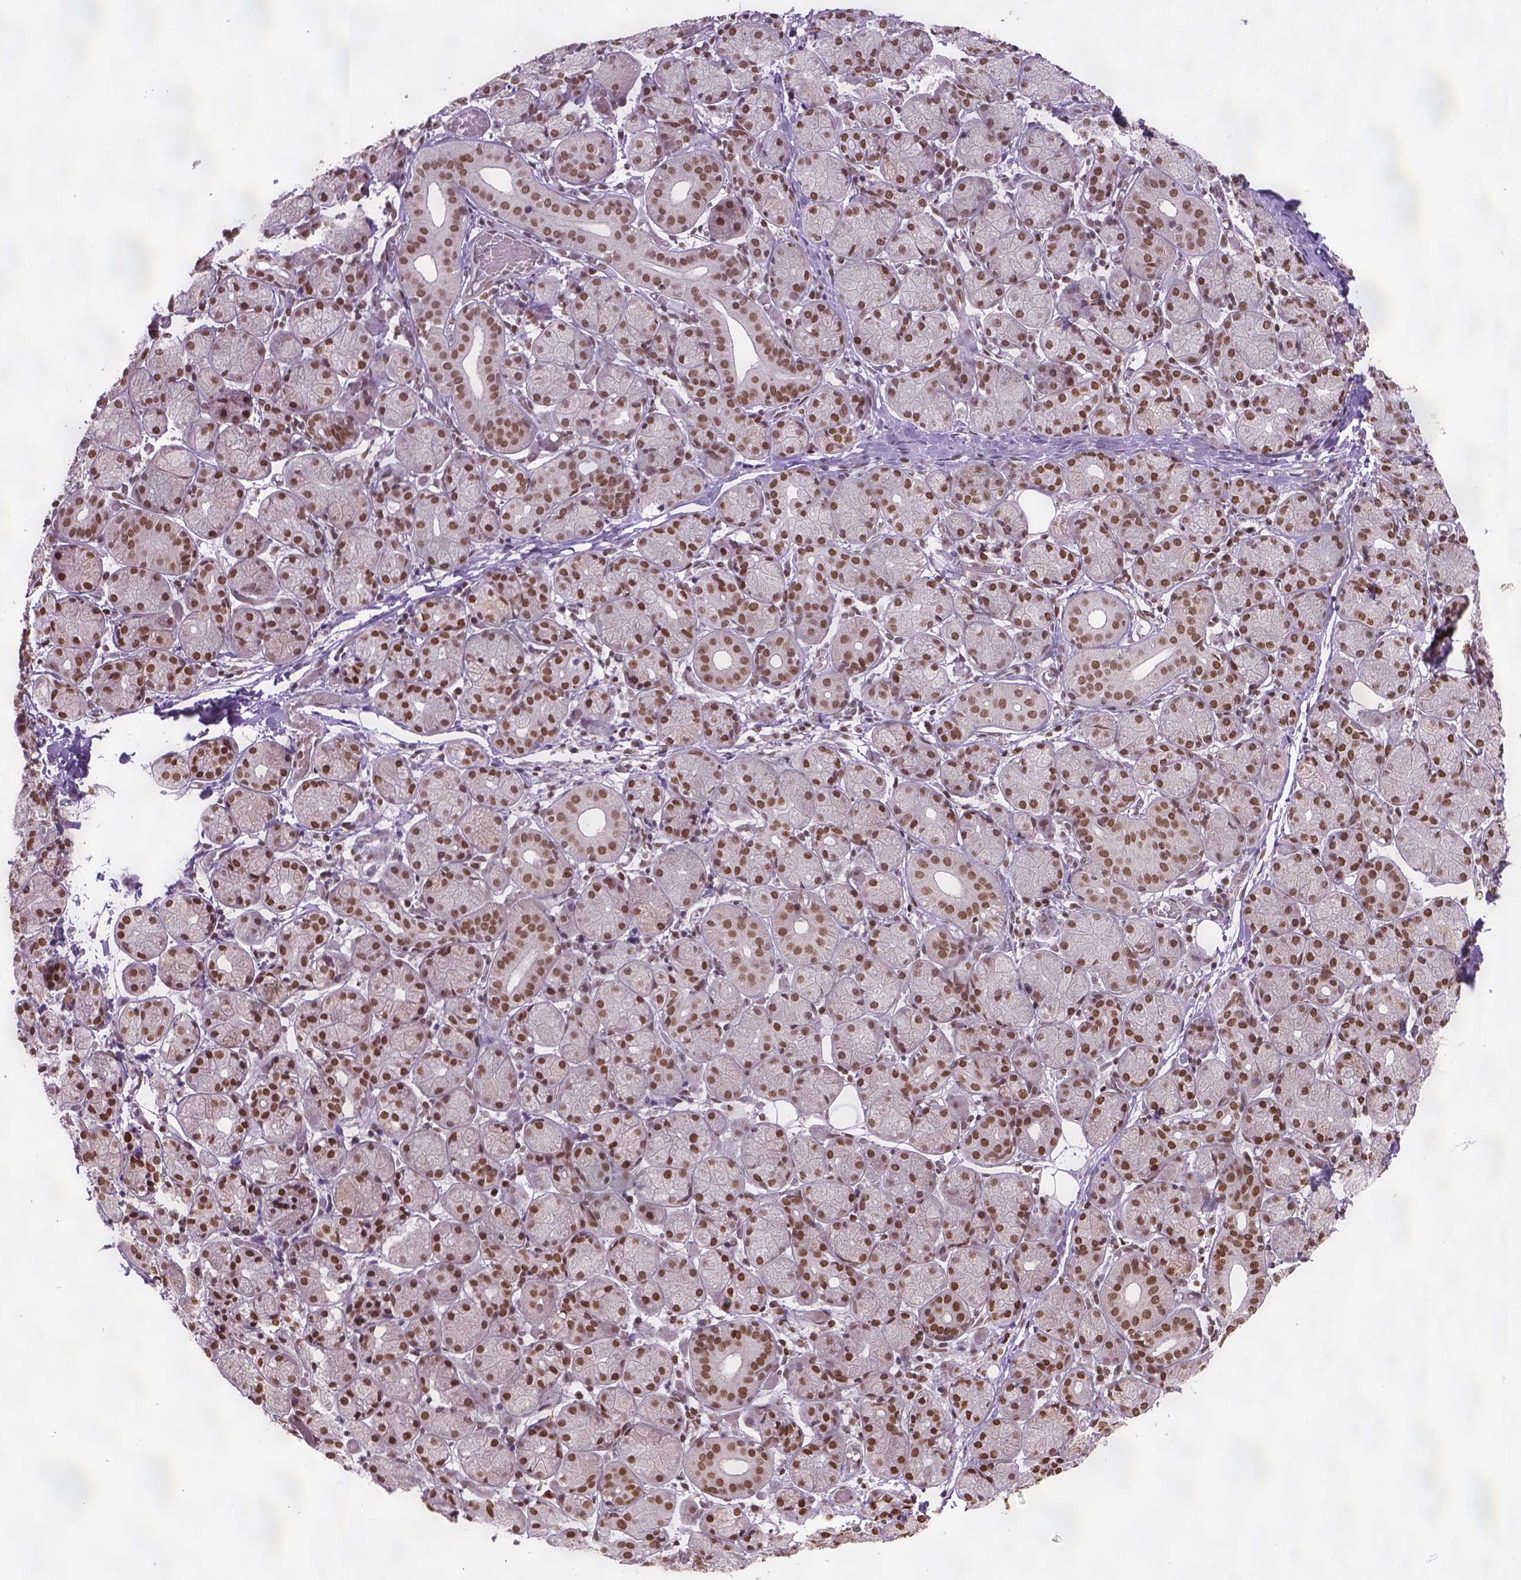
{"staining": {"intensity": "strong", "quantity": ">75%", "location": "nuclear"}, "tissue": "salivary gland", "cell_type": "Glandular cells", "image_type": "normal", "snomed": [{"axis": "morphology", "description": "Normal tissue, NOS"}, {"axis": "topography", "description": "Salivary gland"}, {"axis": "topography", "description": "Peripheral nerve tissue"}], "caption": "Brown immunohistochemical staining in unremarkable salivary gland reveals strong nuclear expression in approximately >75% of glandular cells. (DAB IHC, brown staining for protein, blue staining for nuclei).", "gene": "FANCE", "patient": {"sex": "female", "age": 24}}